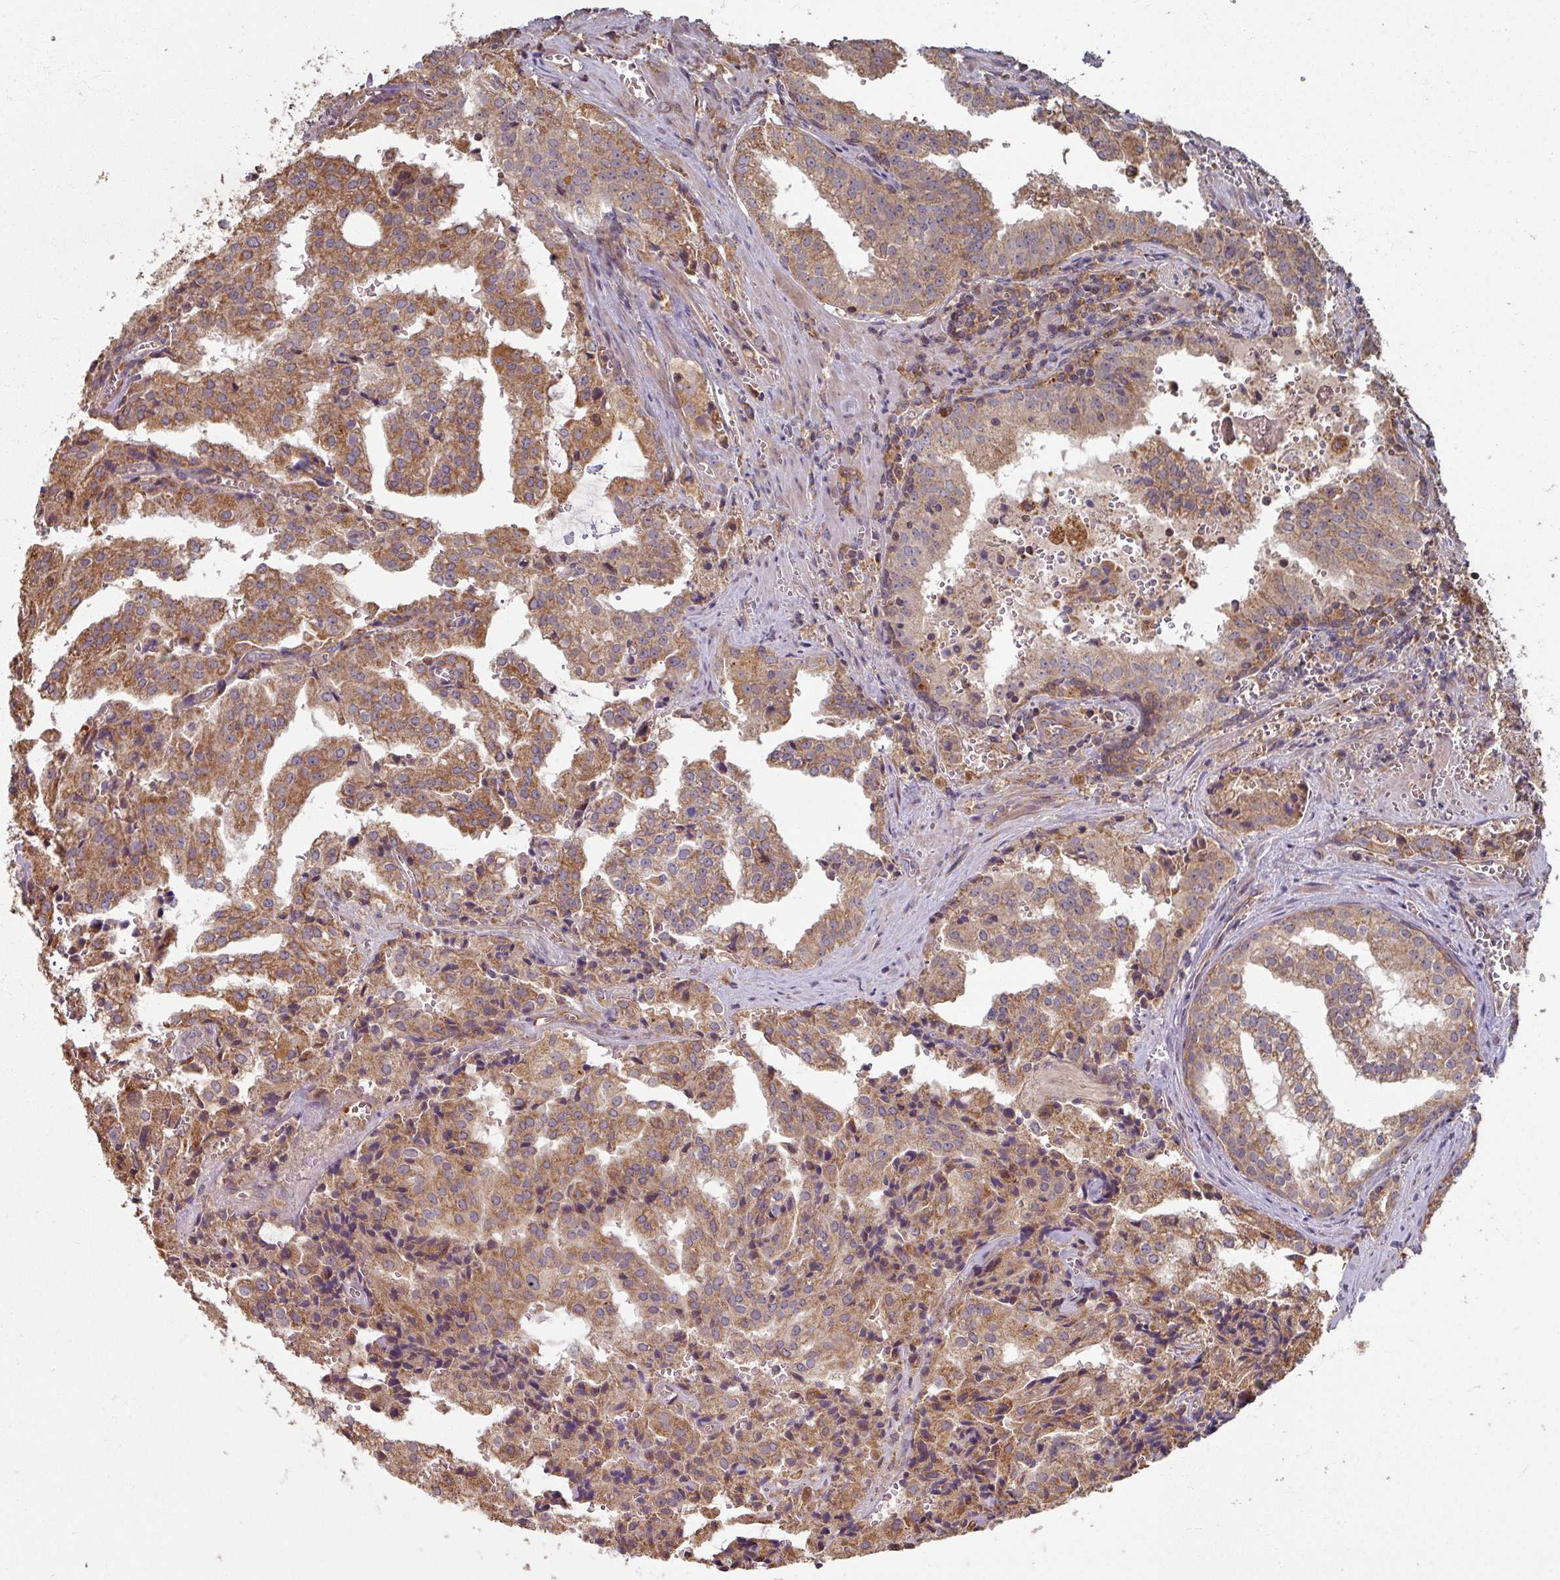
{"staining": {"intensity": "moderate", "quantity": ">75%", "location": "cytoplasmic/membranous"}, "tissue": "prostate cancer", "cell_type": "Tumor cells", "image_type": "cancer", "snomed": [{"axis": "morphology", "description": "Adenocarcinoma, High grade"}, {"axis": "topography", "description": "Prostate"}], "caption": "Immunohistochemistry (DAB) staining of human prostate cancer displays moderate cytoplasmic/membranous protein expression in about >75% of tumor cells. (DAB (3,3'-diaminobenzidine) = brown stain, brightfield microscopy at high magnification).", "gene": "CCDC68", "patient": {"sex": "male", "age": 68}}